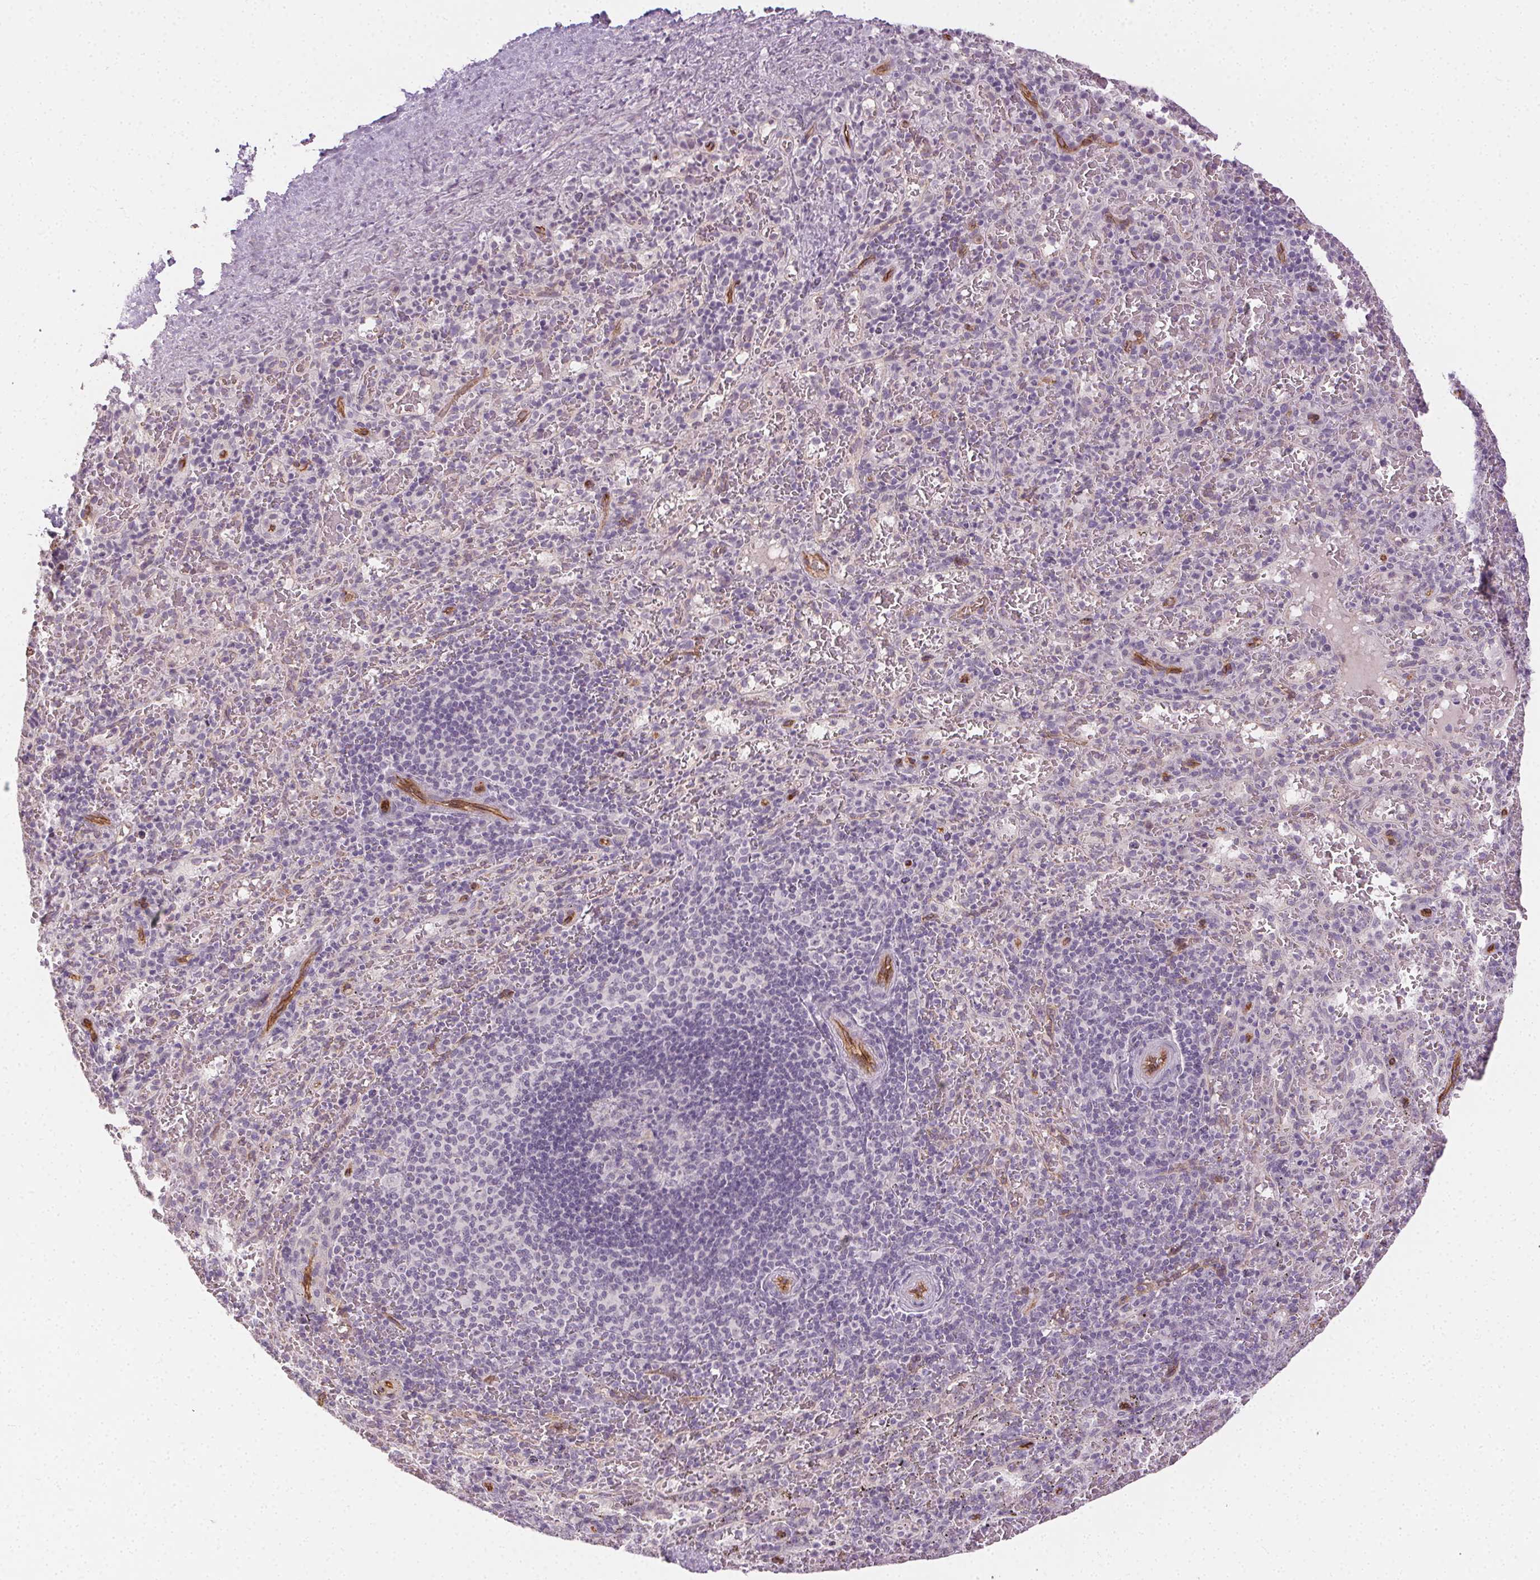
{"staining": {"intensity": "negative", "quantity": "none", "location": "none"}, "tissue": "spleen", "cell_type": "Cells in red pulp", "image_type": "normal", "snomed": [{"axis": "morphology", "description": "Normal tissue, NOS"}, {"axis": "topography", "description": "Spleen"}], "caption": "The photomicrograph exhibits no staining of cells in red pulp in normal spleen.", "gene": "PODXL", "patient": {"sex": "male", "age": 57}}